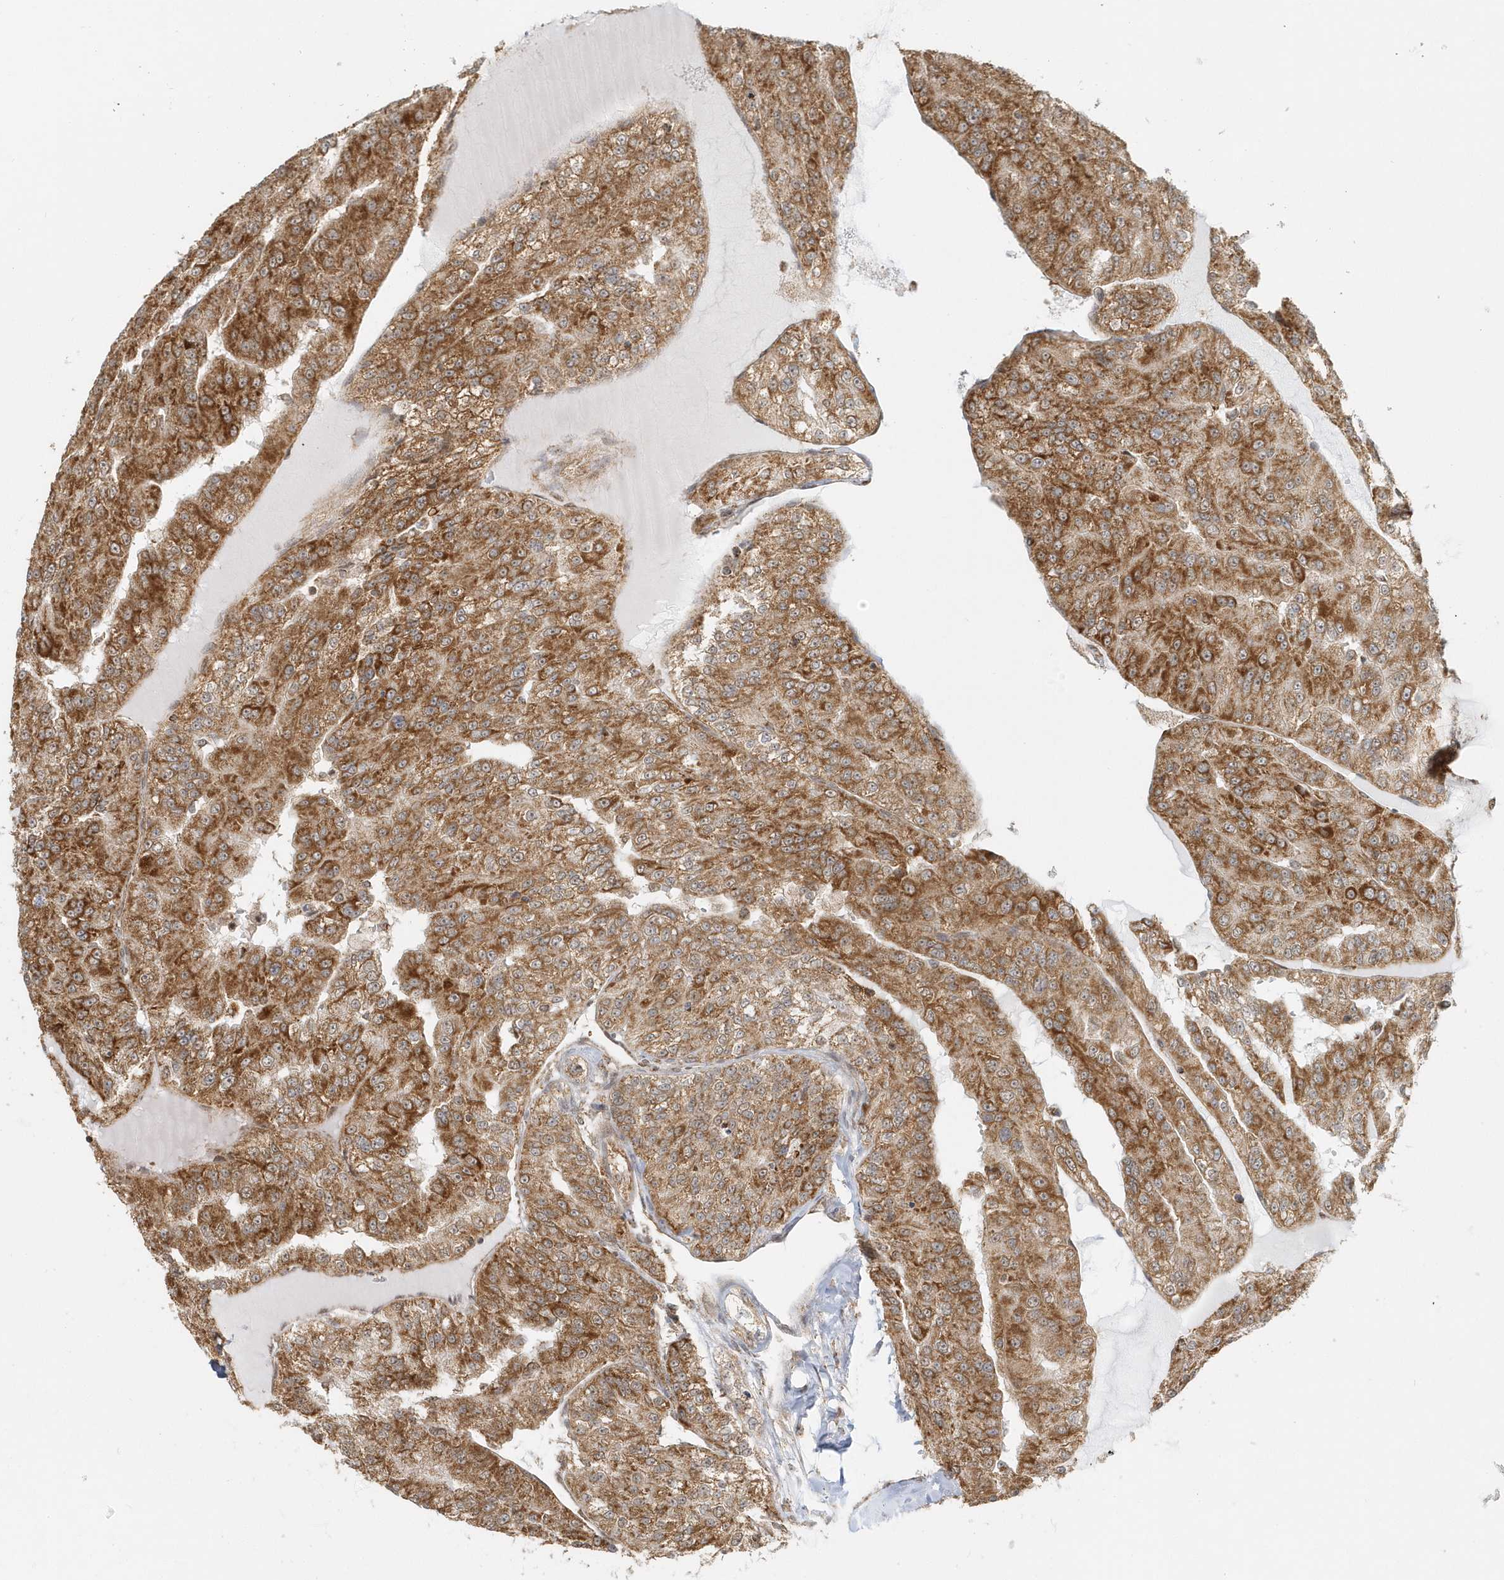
{"staining": {"intensity": "strong", "quantity": ">75%", "location": "cytoplasmic/membranous"}, "tissue": "renal cancer", "cell_type": "Tumor cells", "image_type": "cancer", "snomed": [{"axis": "morphology", "description": "Adenocarcinoma, NOS"}, {"axis": "topography", "description": "Kidney"}], "caption": "Renal cancer (adenocarcinoma) stained with DAB immunohistochemistry (IHC) reveals high levels of strong cytoplasmic/membranous positivity in approximately >75% of tumor cells. Nuclei are stained in blue.", "gene": "PSMD6", "patient": {"sex": "female", "age": 63}}